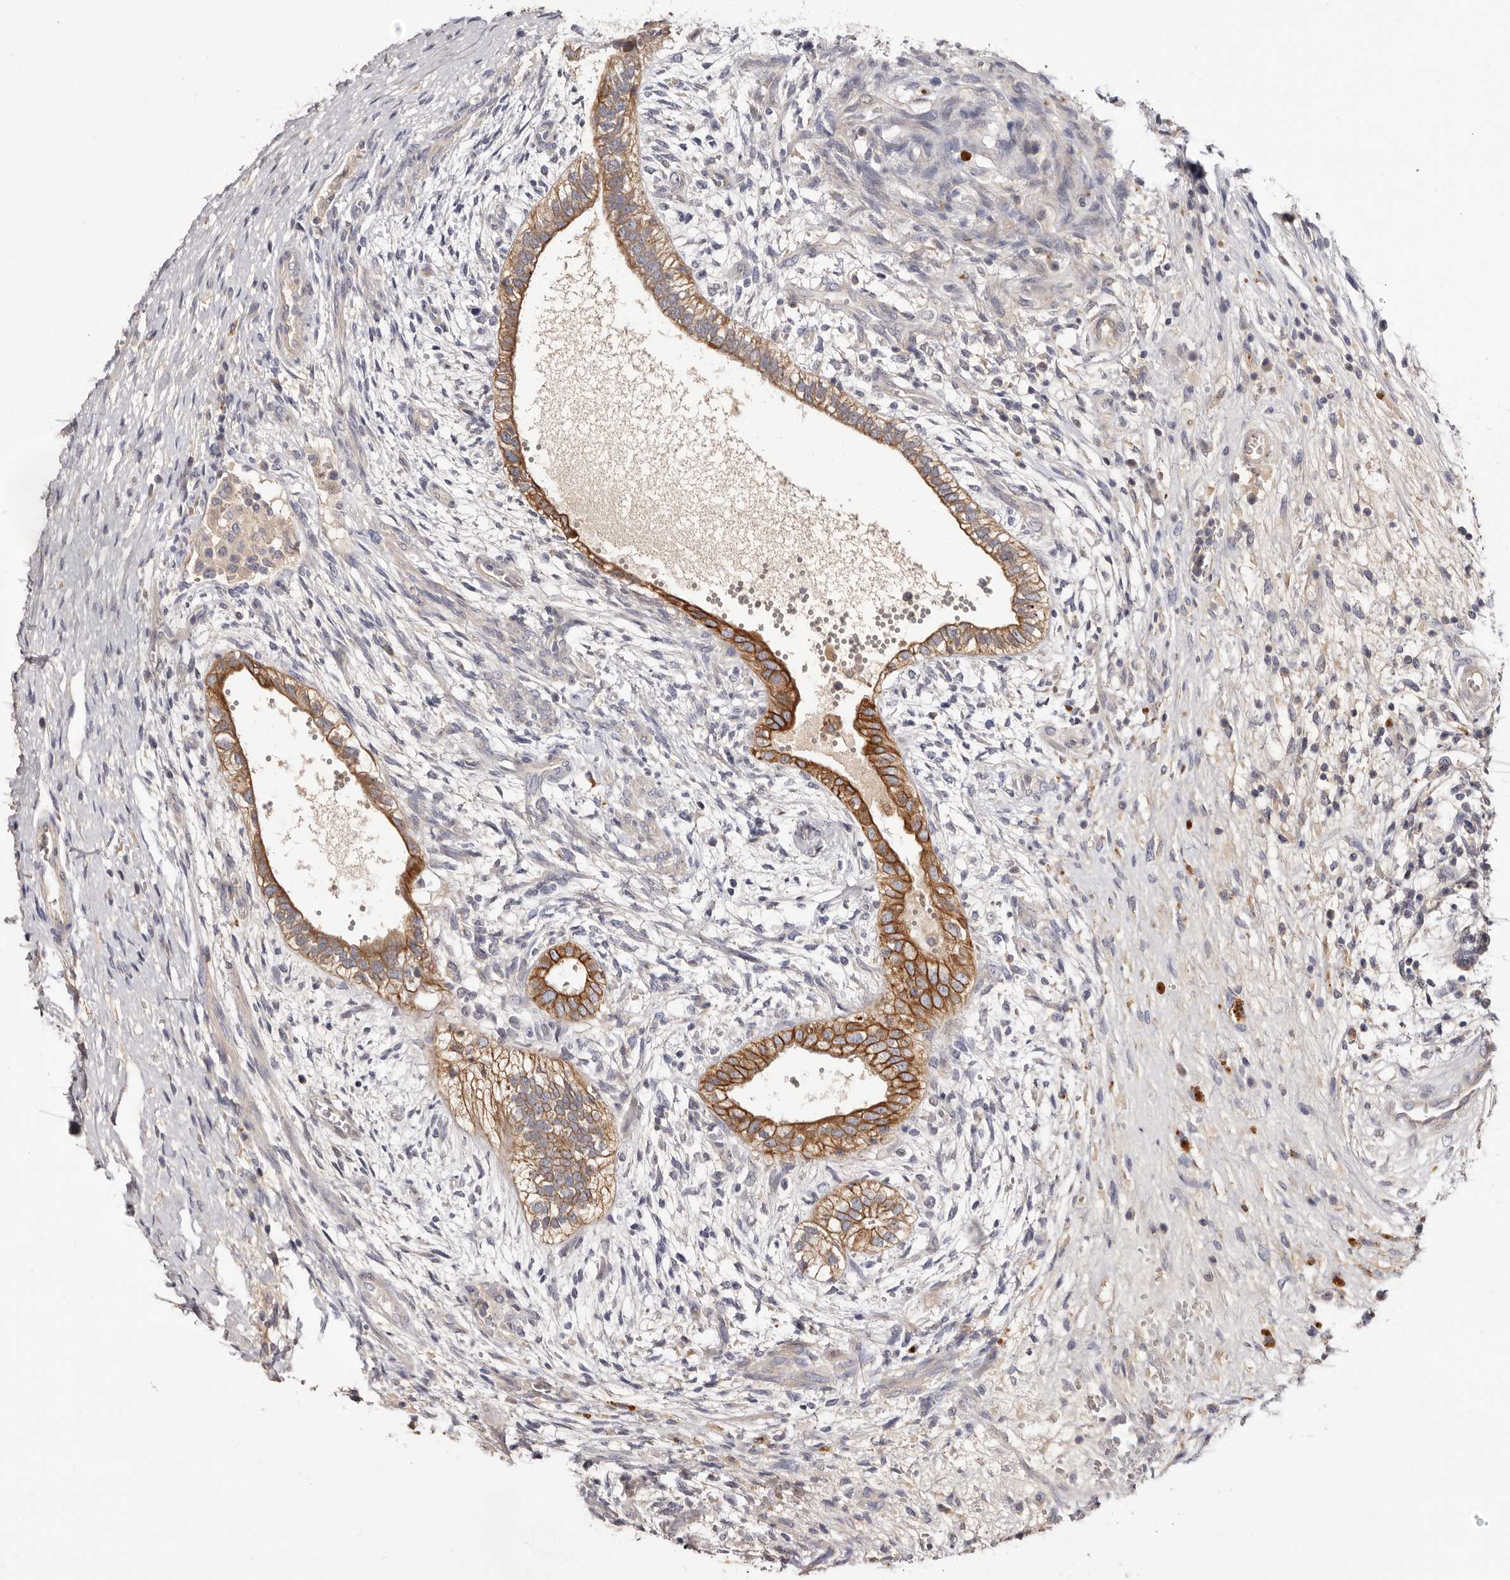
{"staining": {"intensity": "moderate", "quantity": ">75%", "location": "cytoplasmic/membranous"}, "tissue": "testis cancer", "cell_type": "Tumor cells", "image_type": "cancer", "snomed": [{"axis": "morphology", "description": "Carcinoma, Embryonal, NOS"}, {"axis": "topography", "description": "Testis"}], "caption": "An immunohistochemistry histopathology image of tumor tissue is shown. Protein staining in brown labels moderate cytoplasmic/membranous positivity in testis embryonal carcinoma within tumor cells.", "gene": "STK16", "patient": {"sex": "male", "age": 26}}